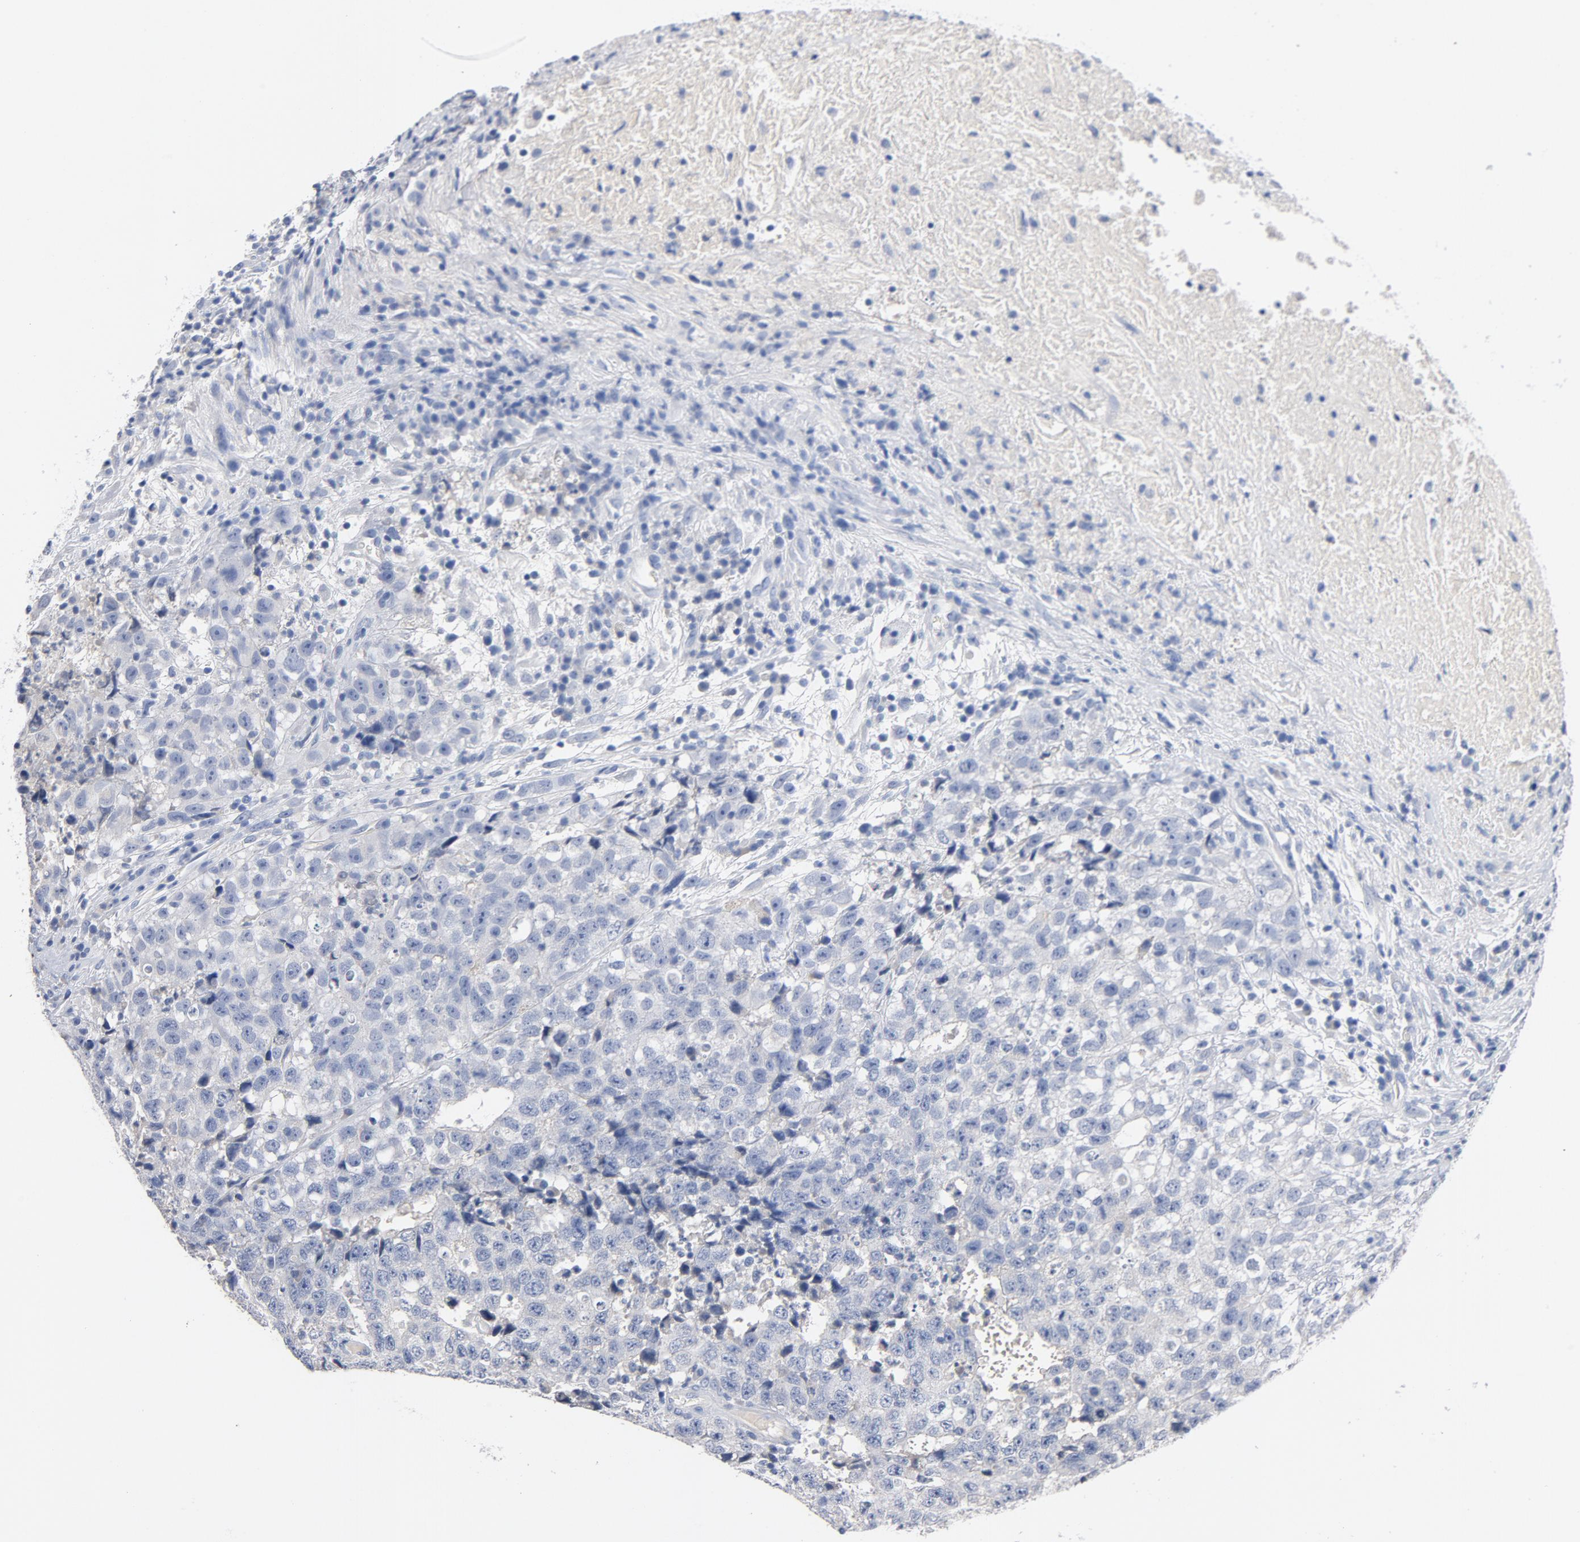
{"staining": {"intensity": "negative", "quantity": "none", "location": "none"}, "tissue": "testis cancer", "cell_type": "Tumor cells", "image_type": "cancer", "snomed": [{"axis": "morphology", "description": "Necrosis, NOS"}, {"axis": "morphology", "description": "Carcinoma, Embryonal, NOS"}, {"axis": "topography", "description": "Testis"}], "caption": "Tumor cells show no significant protein staining in testis cancer (embryonal carcinoma).", "gene": "ZCCHC13", "patient": {"sex": "male", "age": 19}}